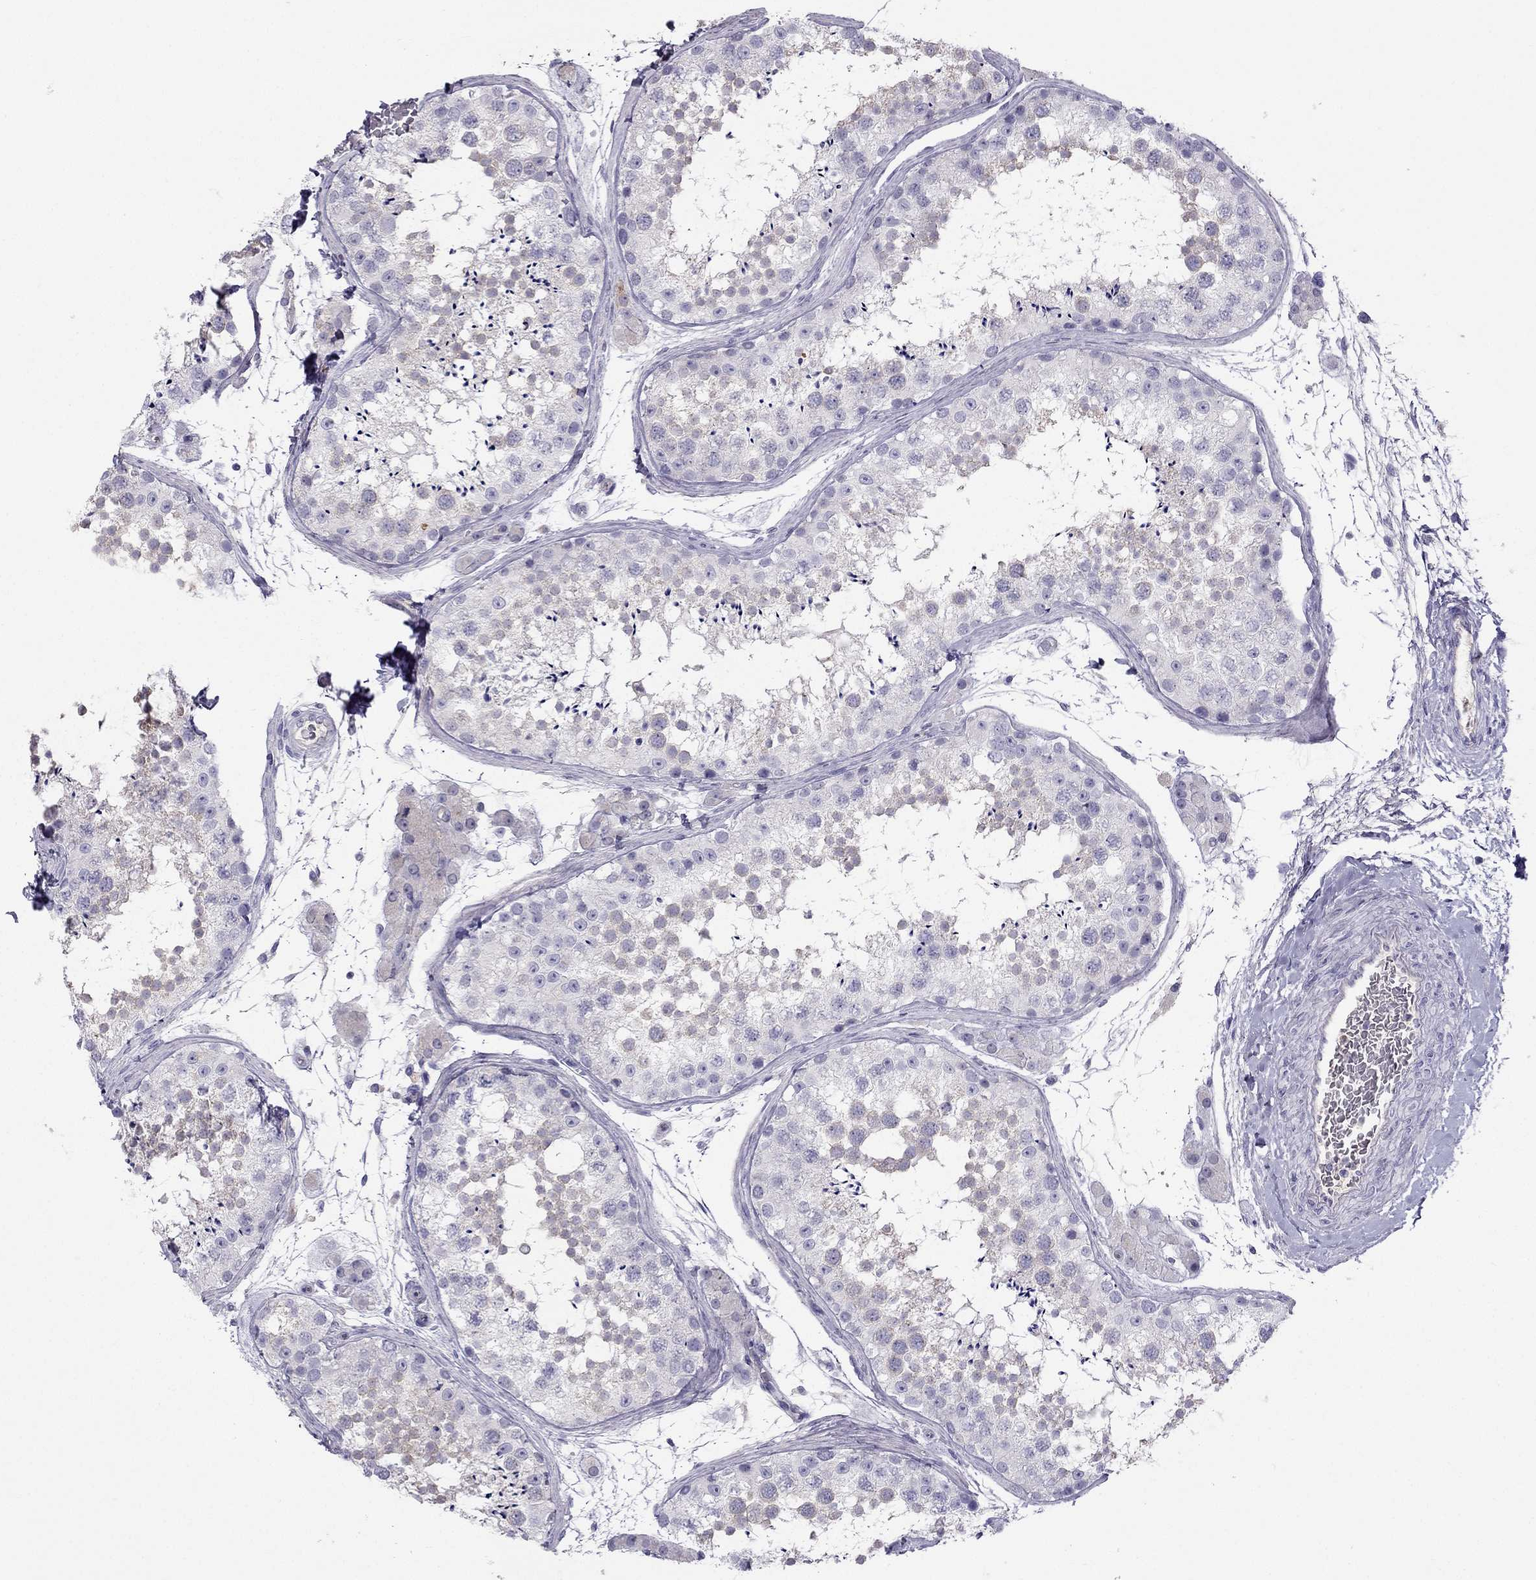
{"staining": {"intensity": "negative", "quantity": "none", "location": "none"}, "tissue": "testis", "cell_type": "Cells in seminiferous ducts", "image_type": "normal", "snomed": [{"axis": "morphology", "description": "Normal tissue, NOS"}, {"axis": "topography", "description": "Testis"}], "caption": "This is an immunohistochemistry image of benign testis. There is no positivity in cells in seminiferous ducts.", "gene": "STOML3", "patient": {"sex": "male", "age": 41}}